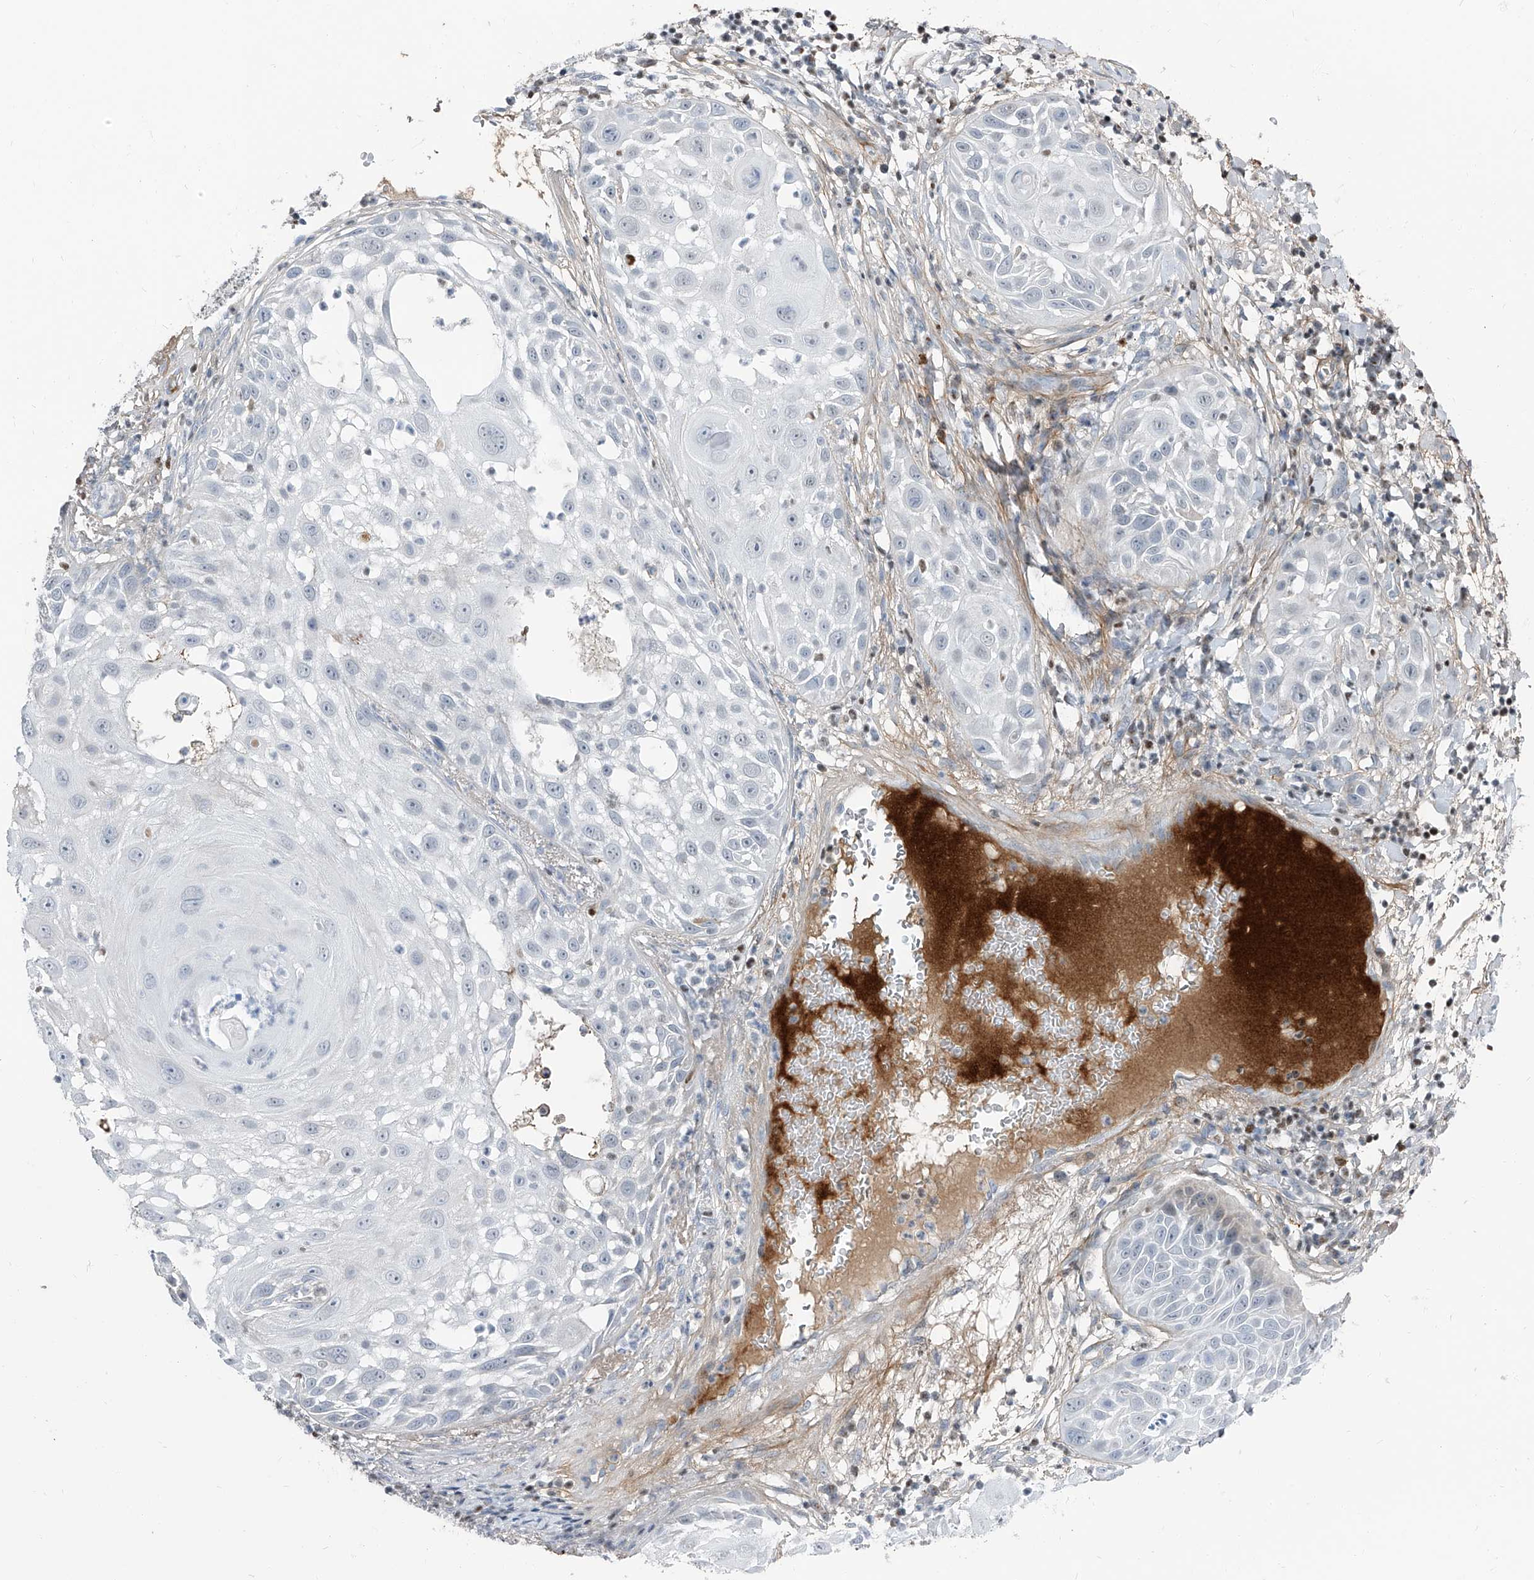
{"staining": {"intensity": "negative", "quantity": "none", "location": "none"}, "tissue": "skin cancer", "cell_type": "Tumor cells", "image_type": "cancer", "snomed": [{"axis": "morphology", "description": "Squamous cell carcinoma, NOS"}, {"axis": "topography", "description": "Skin"}], "caption": "IHC photomicrograph of squamous cell carcinoma (skin) stained for a protein (brown), which shows no positivity in tumor cells.", "gene": "HOXA3", "patient": {"sex": "female", "age": 44}}